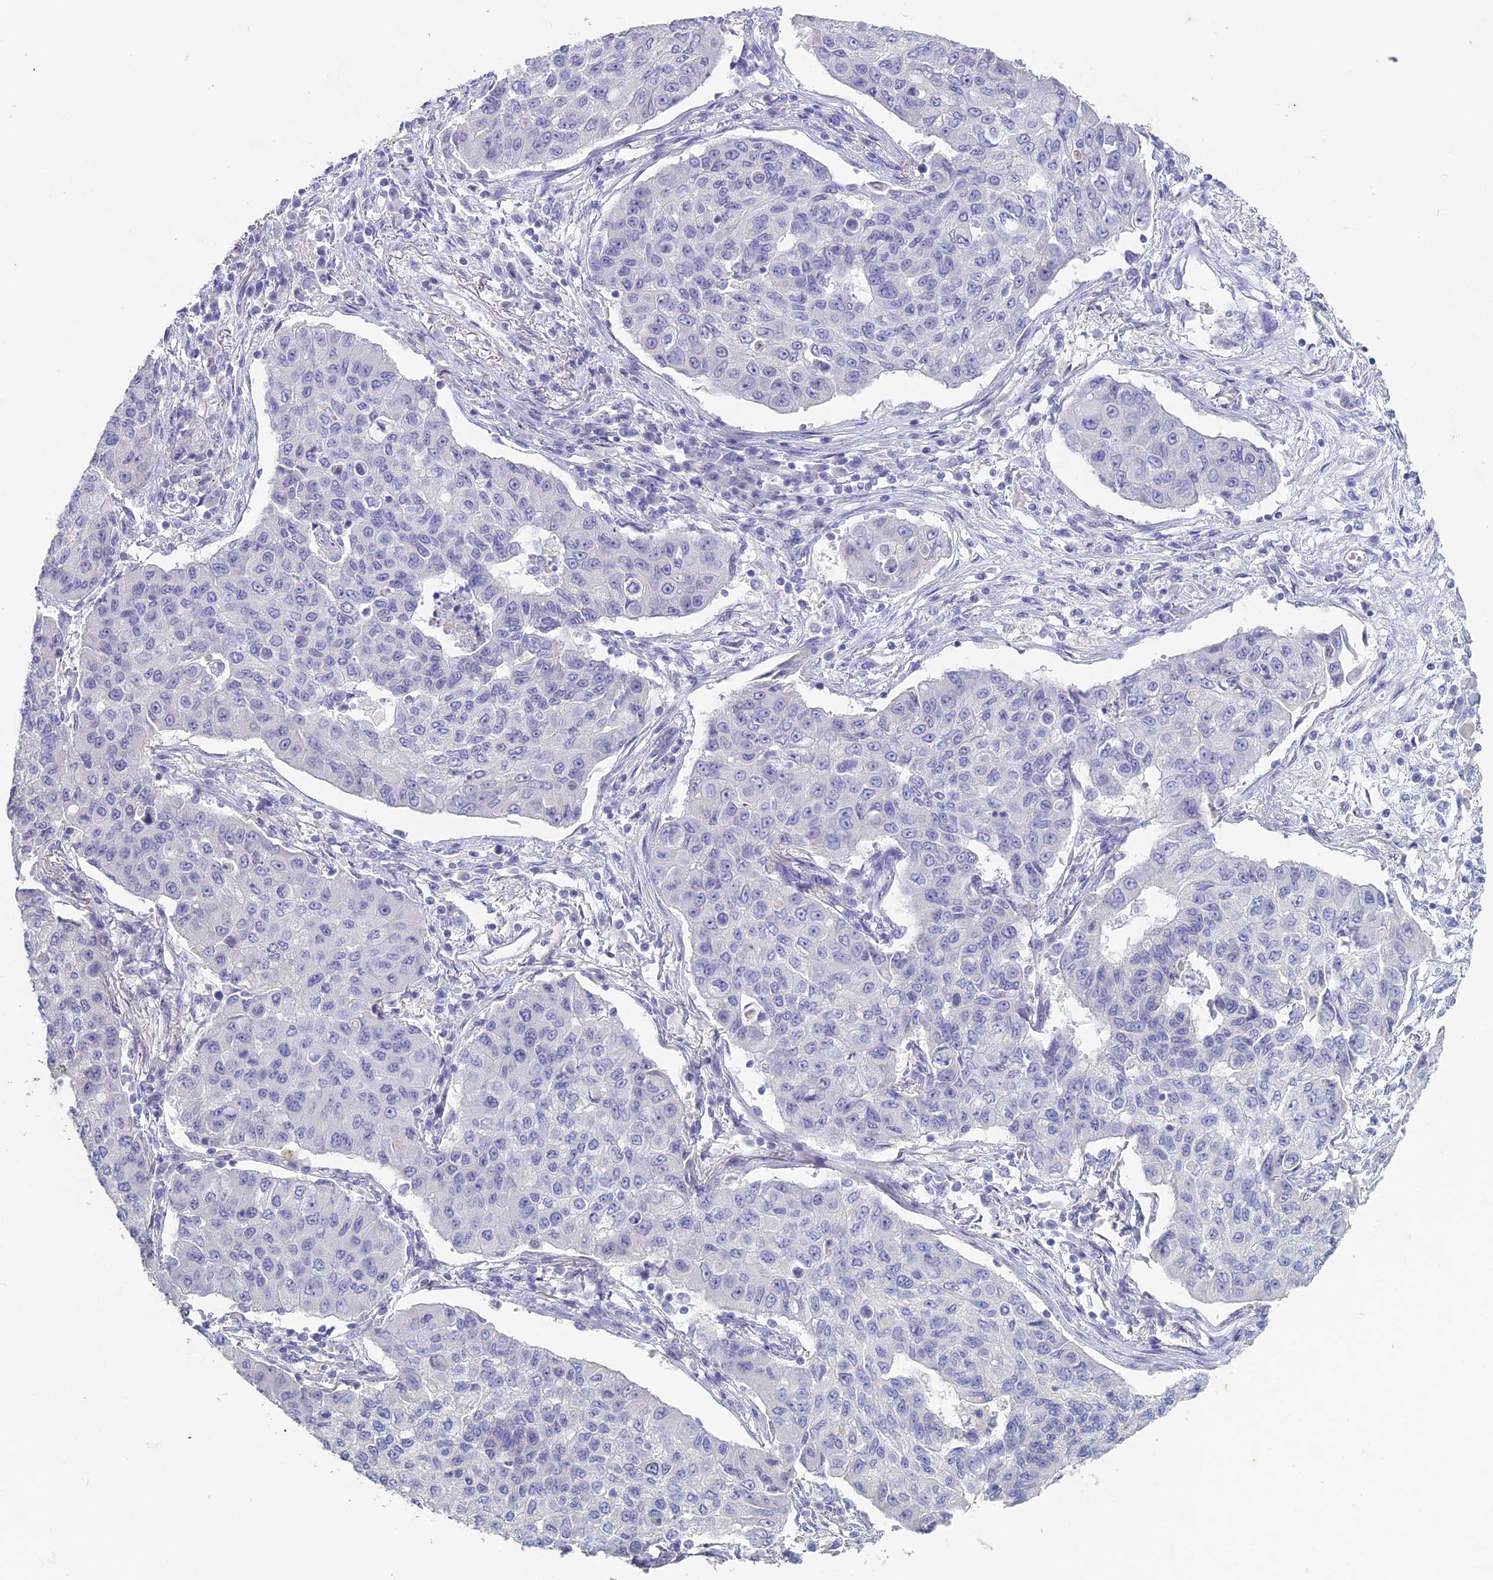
{"staining": {"intensity": "negative", "quantity": "none", "location": "none"}, "tissue": "lung cancer", "cell_type": "Tumor cells", "image_type": "cancer", "snomed": [{"axis": "morphology", "description": "Squamous cell carcinoma, NOS"}, {"axis": "topography", "description": "Lung"}], "caption": "IHC image of lung squamous cell carcinoma stained for a protein (brown), which reveals no staining in tumor cells.", "gene": "NCAM1", "patient": {"sex": "male", "age": 74}}